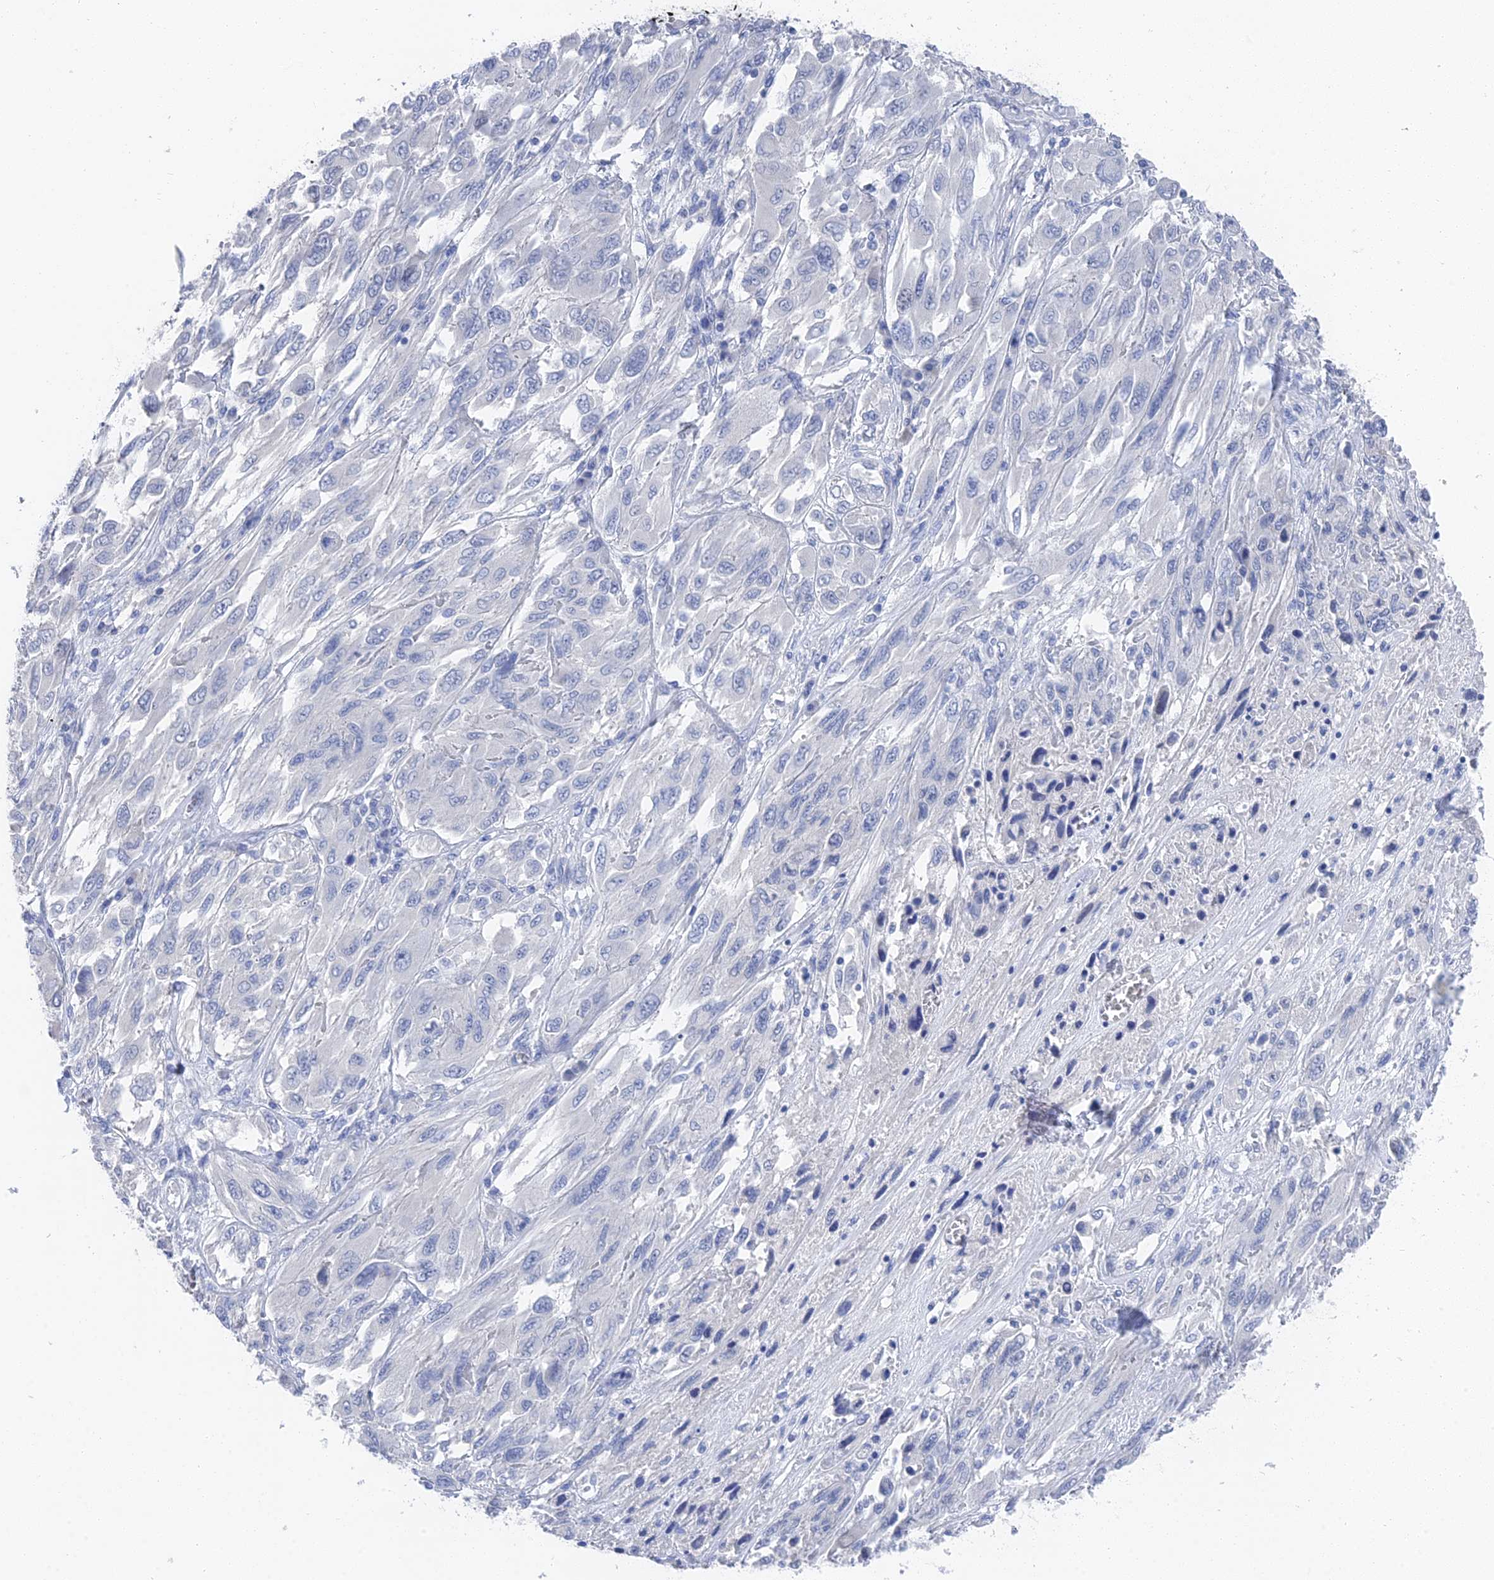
{"staining": {"intensity": "negative", "quantity": "none", "location": "none"}, "tissue": "melanoma", "cell_type": "Tumor cells", "image_type": "cancer", "snomed": [{"axis": "morphology", "description": "Malignant melanoma, NOS"}, {"axis": "topography", "description": "Skin"}], "caption": "An immunohistochemistry (IHC) photomicrograph of melanoma is shown. There is no staining in tumor cells of melanoma. Brightfield microscopy of immunohistochemistry stained with DAB (3,3'-diaminobenzidine) (brown) and hematoxylin (blue), captured at high magnification.", "gene": "GFAP", "patient": {"sex": "female", "age": 91}}